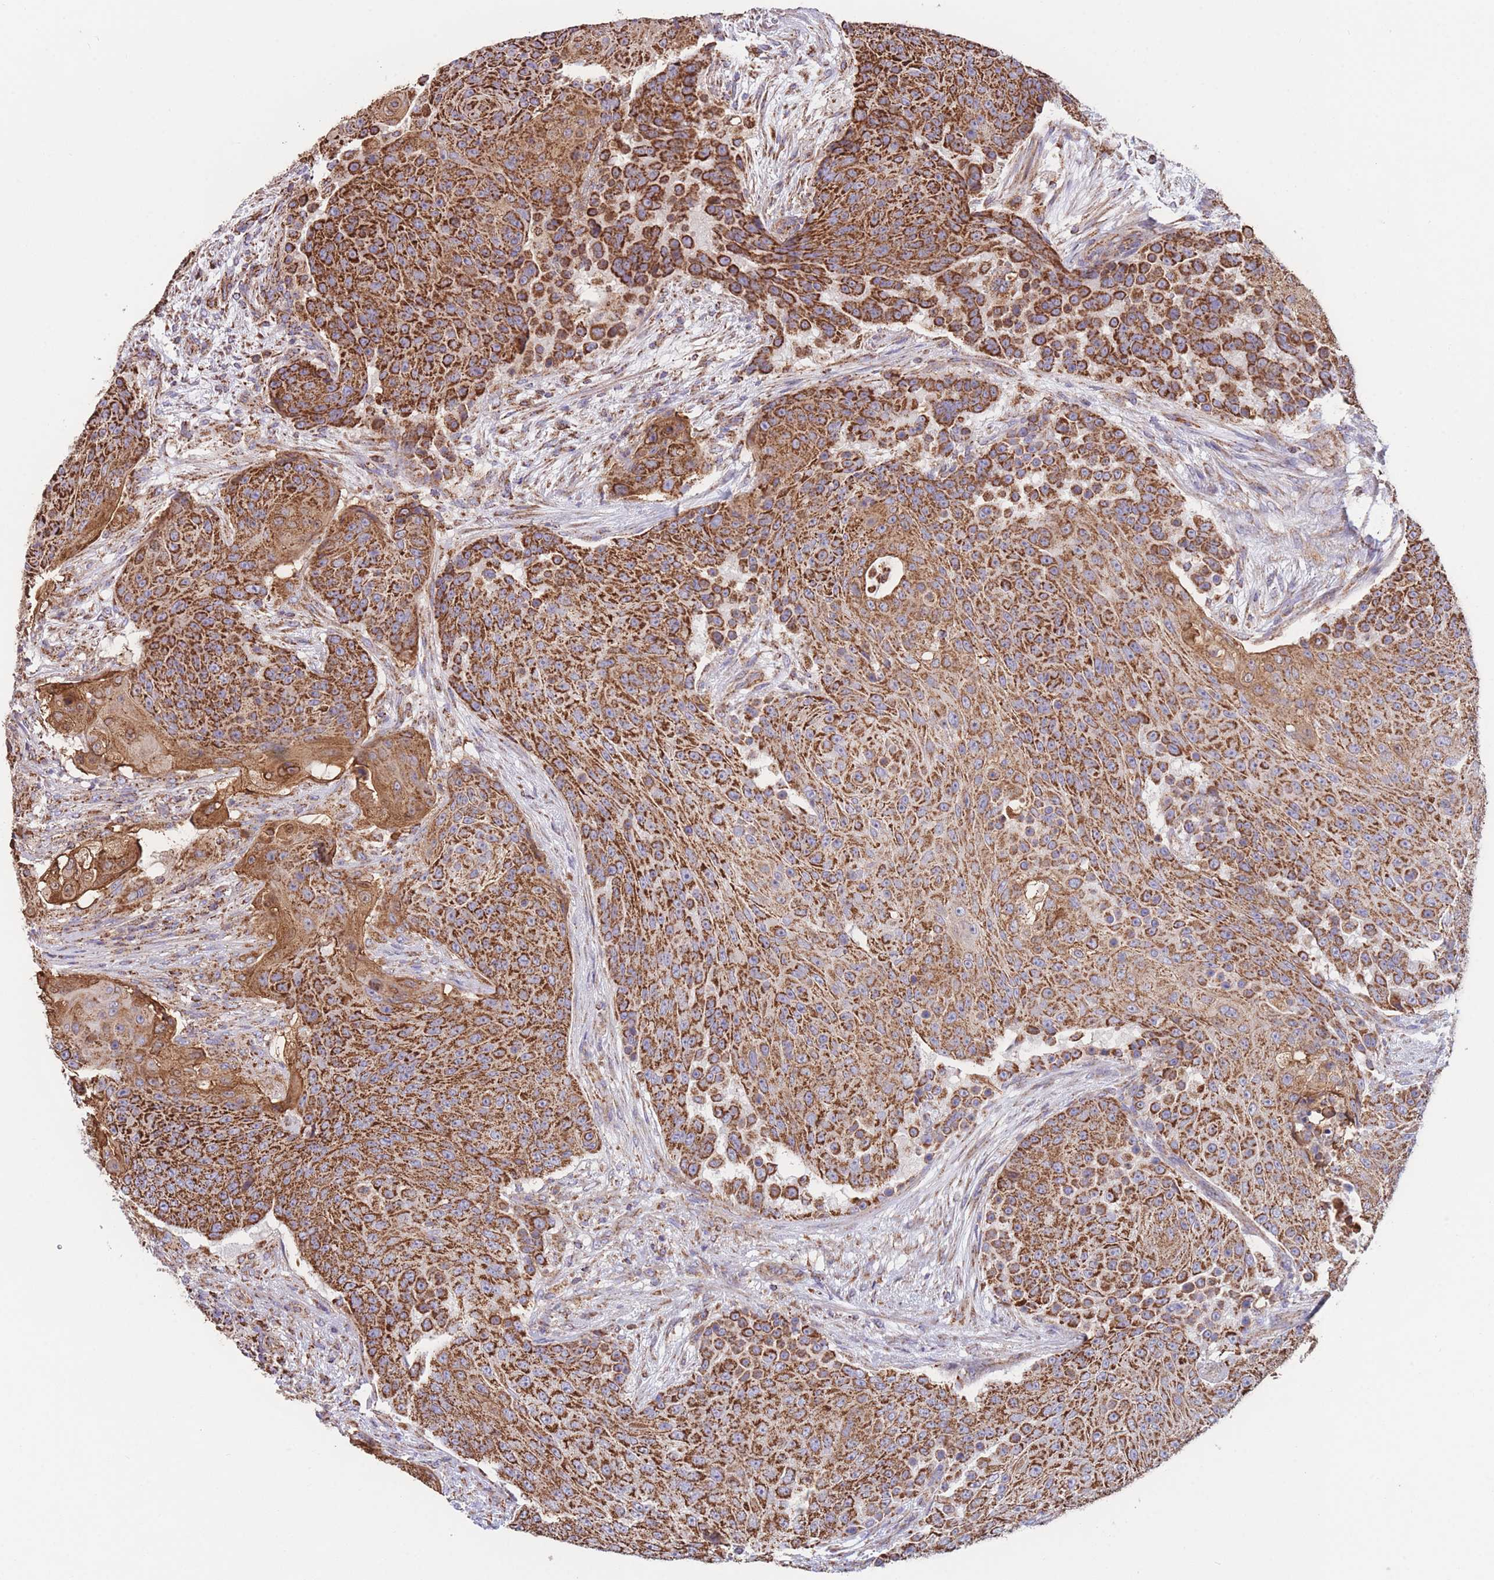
{"staining": {"intensity": "strong", "quantity": ">75%", "location": "cytoplasmic/membranous"}, "tissue": "urothelial cancer", "cell_type": "Tumor cells", "image_type": "cancer", "snomed": [{"axis": "morphology", "description": "Urothelial carcinoma, High grade"}, {"axis": "topography", "description": "Urinary bladder"}], "caption": "Urothelial cancer stained with DAB IHC displays high levels of strong cytoplasmic/membranous positivity in approximately >75% of tumor cells.", "gene": "FKBP8", "patient": {"sex": "female", "age": 63}}